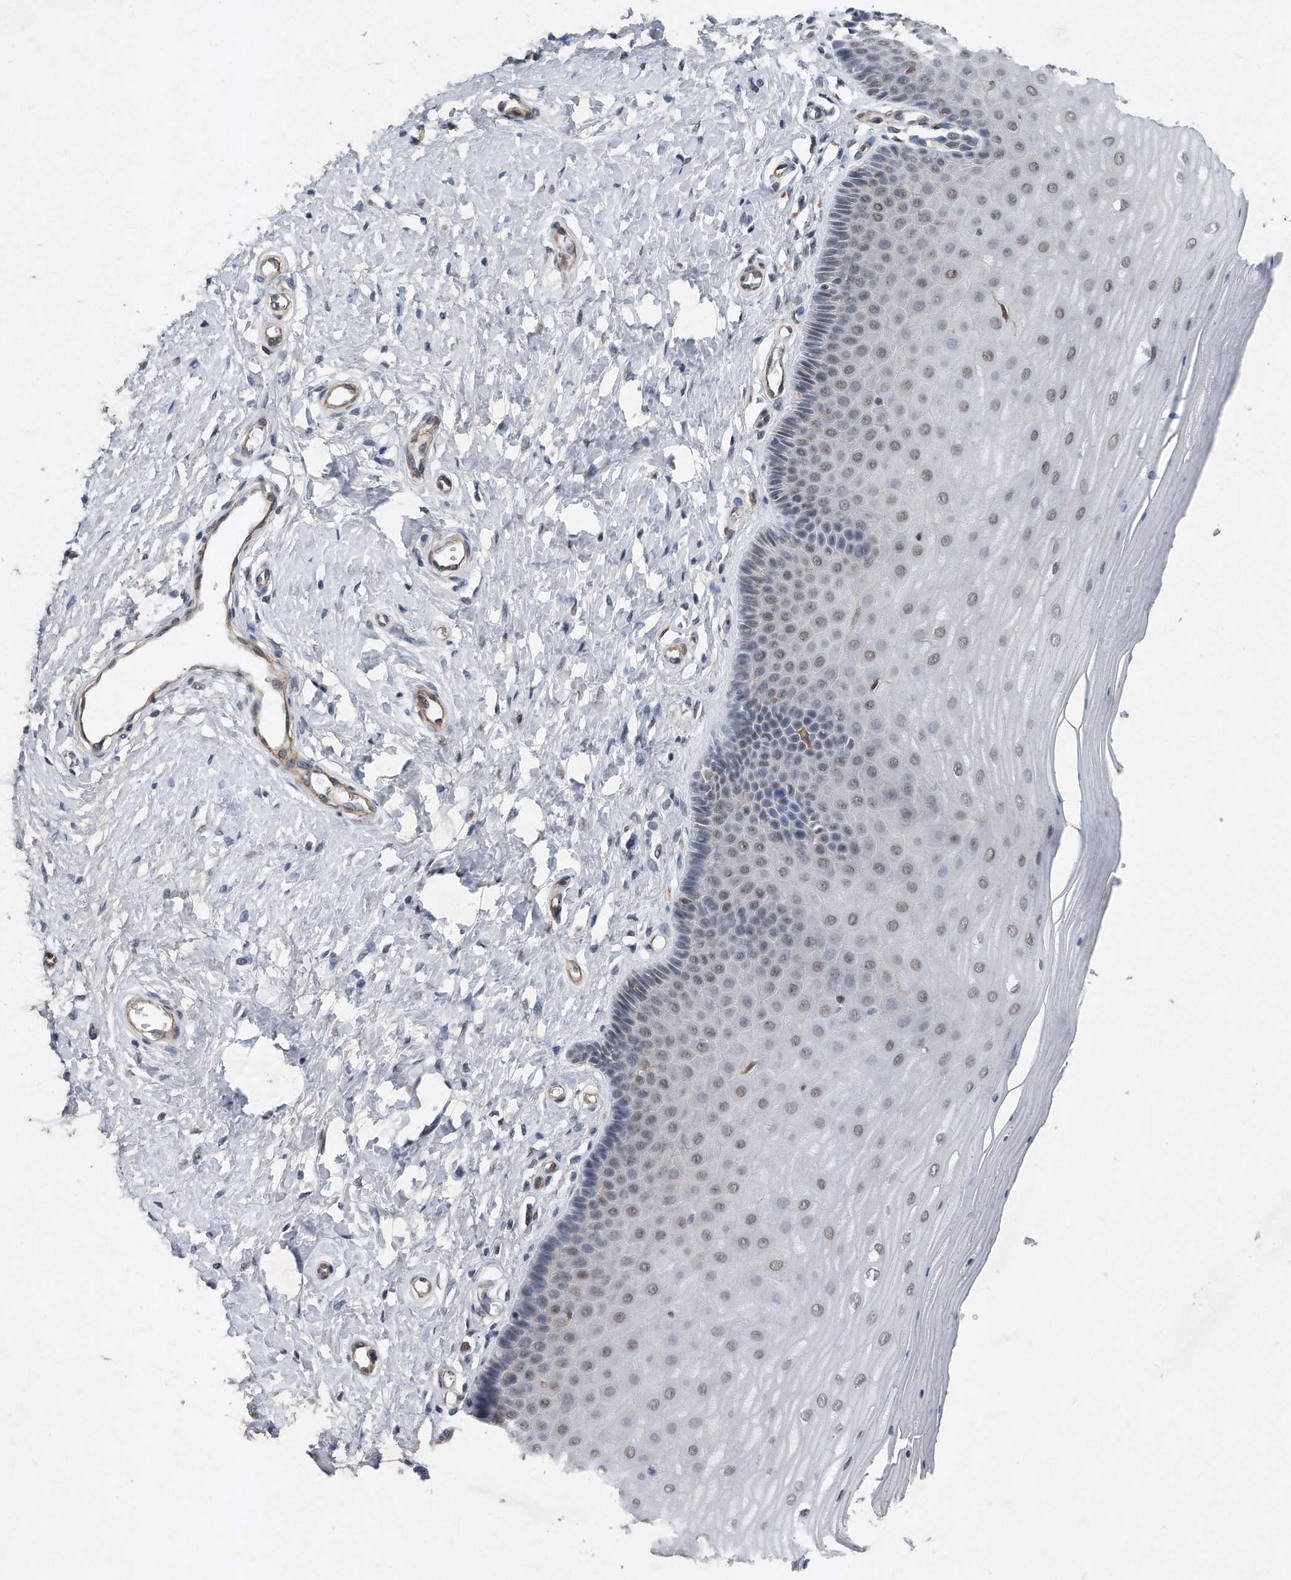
{"staining": {"intensity": "negative", "quantity": "none", "location": "none"}, "tissue": "cervix", "cell_type": "Glandular cells", "image_type": "normal", "snomed": [{"axis": "morphology", "description": "Normal tissue, NOS"}, {"axis": "topography", "description": "Cervix"}], "caption": "An immunohistochemistry micrograph of normal cervix is shown. There is no staining in glandular cells of cervix.", "gene": "TP53INP1", "patient": {"sex": "female", "age": 55}}